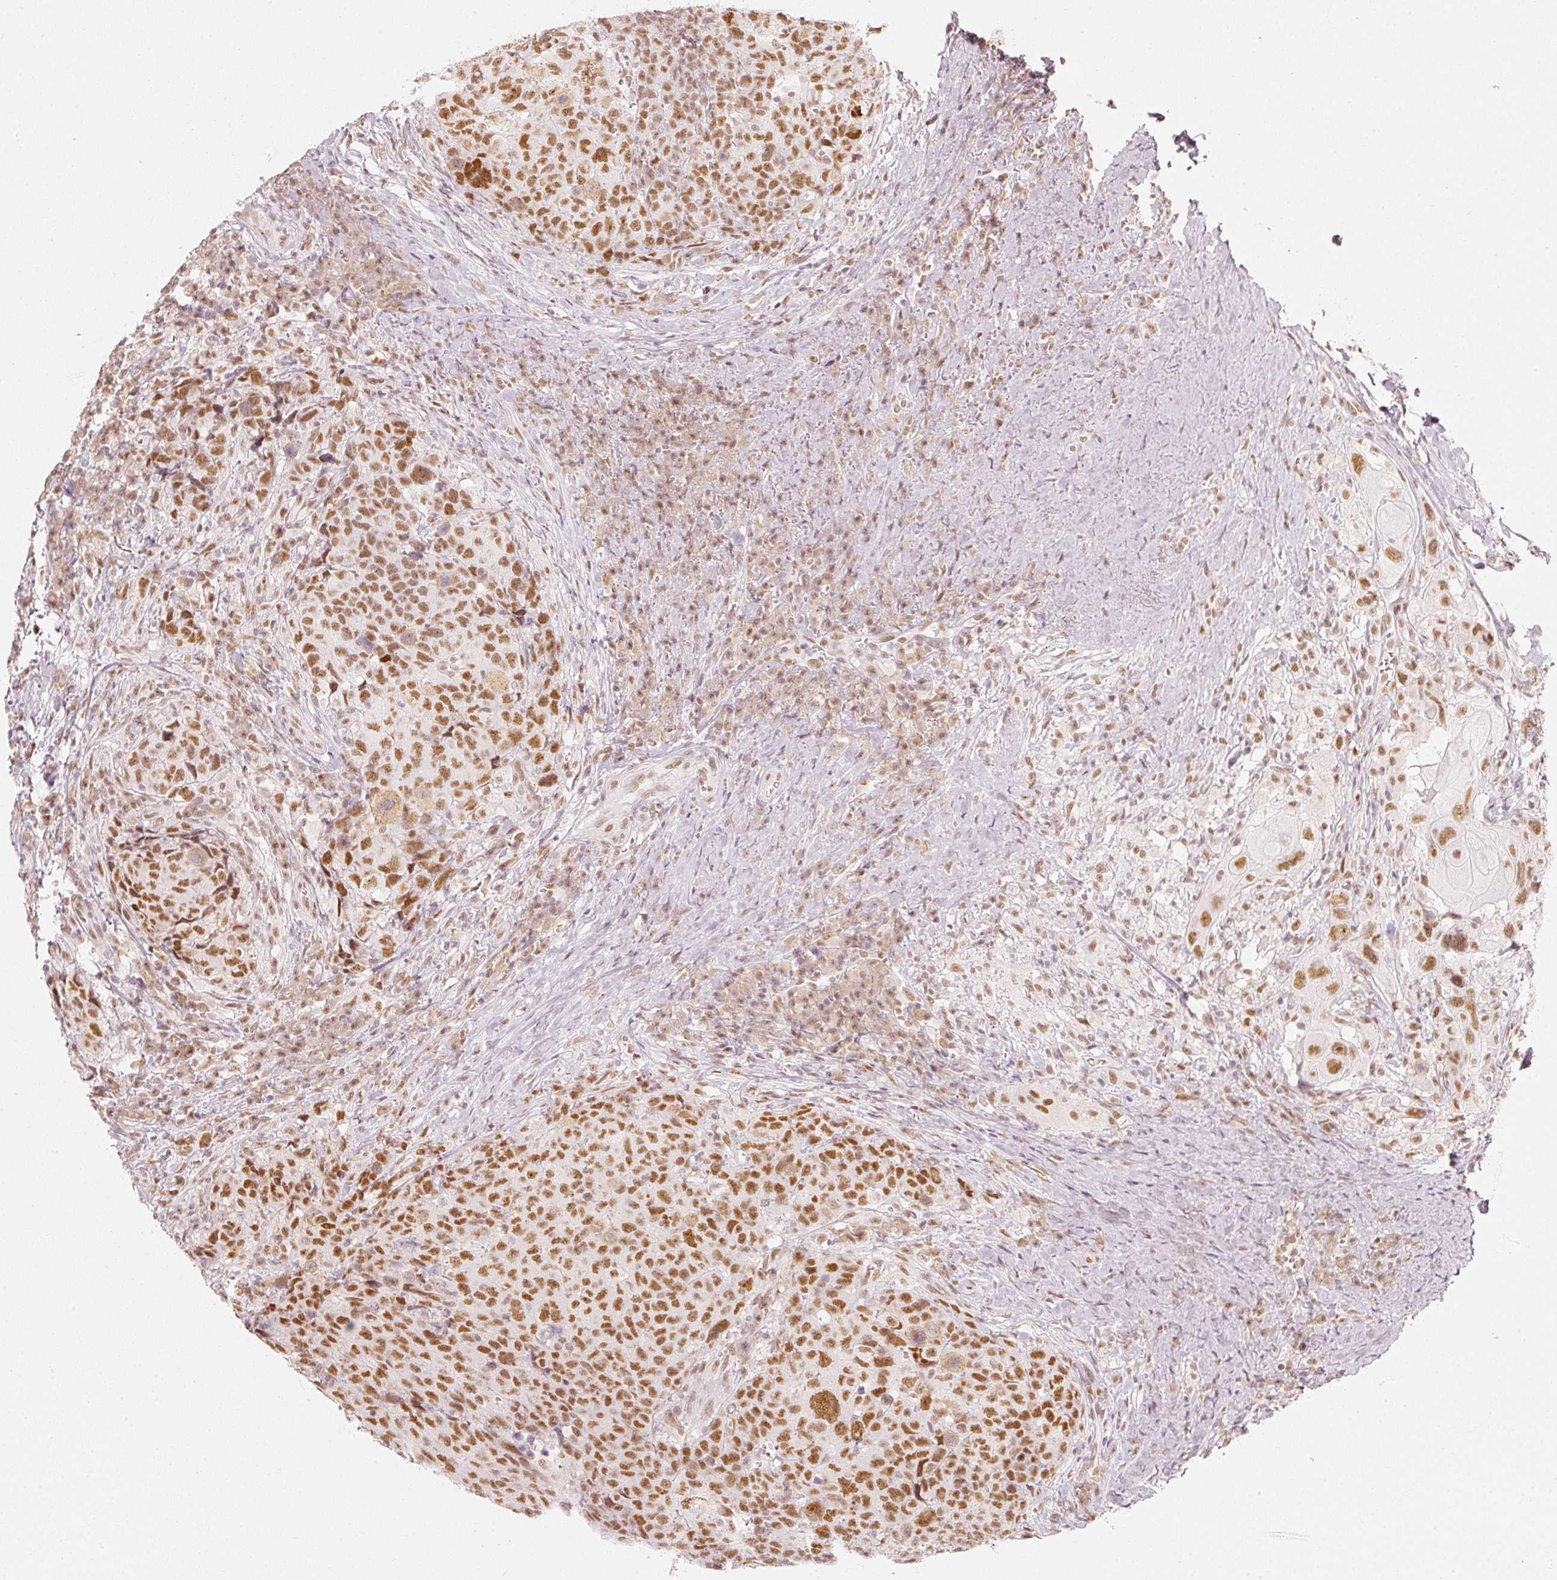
{"staining": {"intensity": "moderate", "quantity": ">75%", "location": "nuclear"}, "tissue": "head and neck cancer", "cell_type": "Tumor cells", "image_type": "cancer", "snomed": [{"axis": "morphology", "description": "Squamous cell carcinoma, NOS"}, {"axis": "topography", "description": "Head-Neck"}], "caption": "A high-resolution photomicrograph shows immunohistochemistry (IHC) staining of squamous cell carcinoma (head and neck), which shows moderate nuclear expression in approximately >75% of tumor cells. (DAB IHC, brown staining for protein, blue staining for nuclei).", "gene": "PPP1R10", "patient": {"sex": "male", "age": 66}}